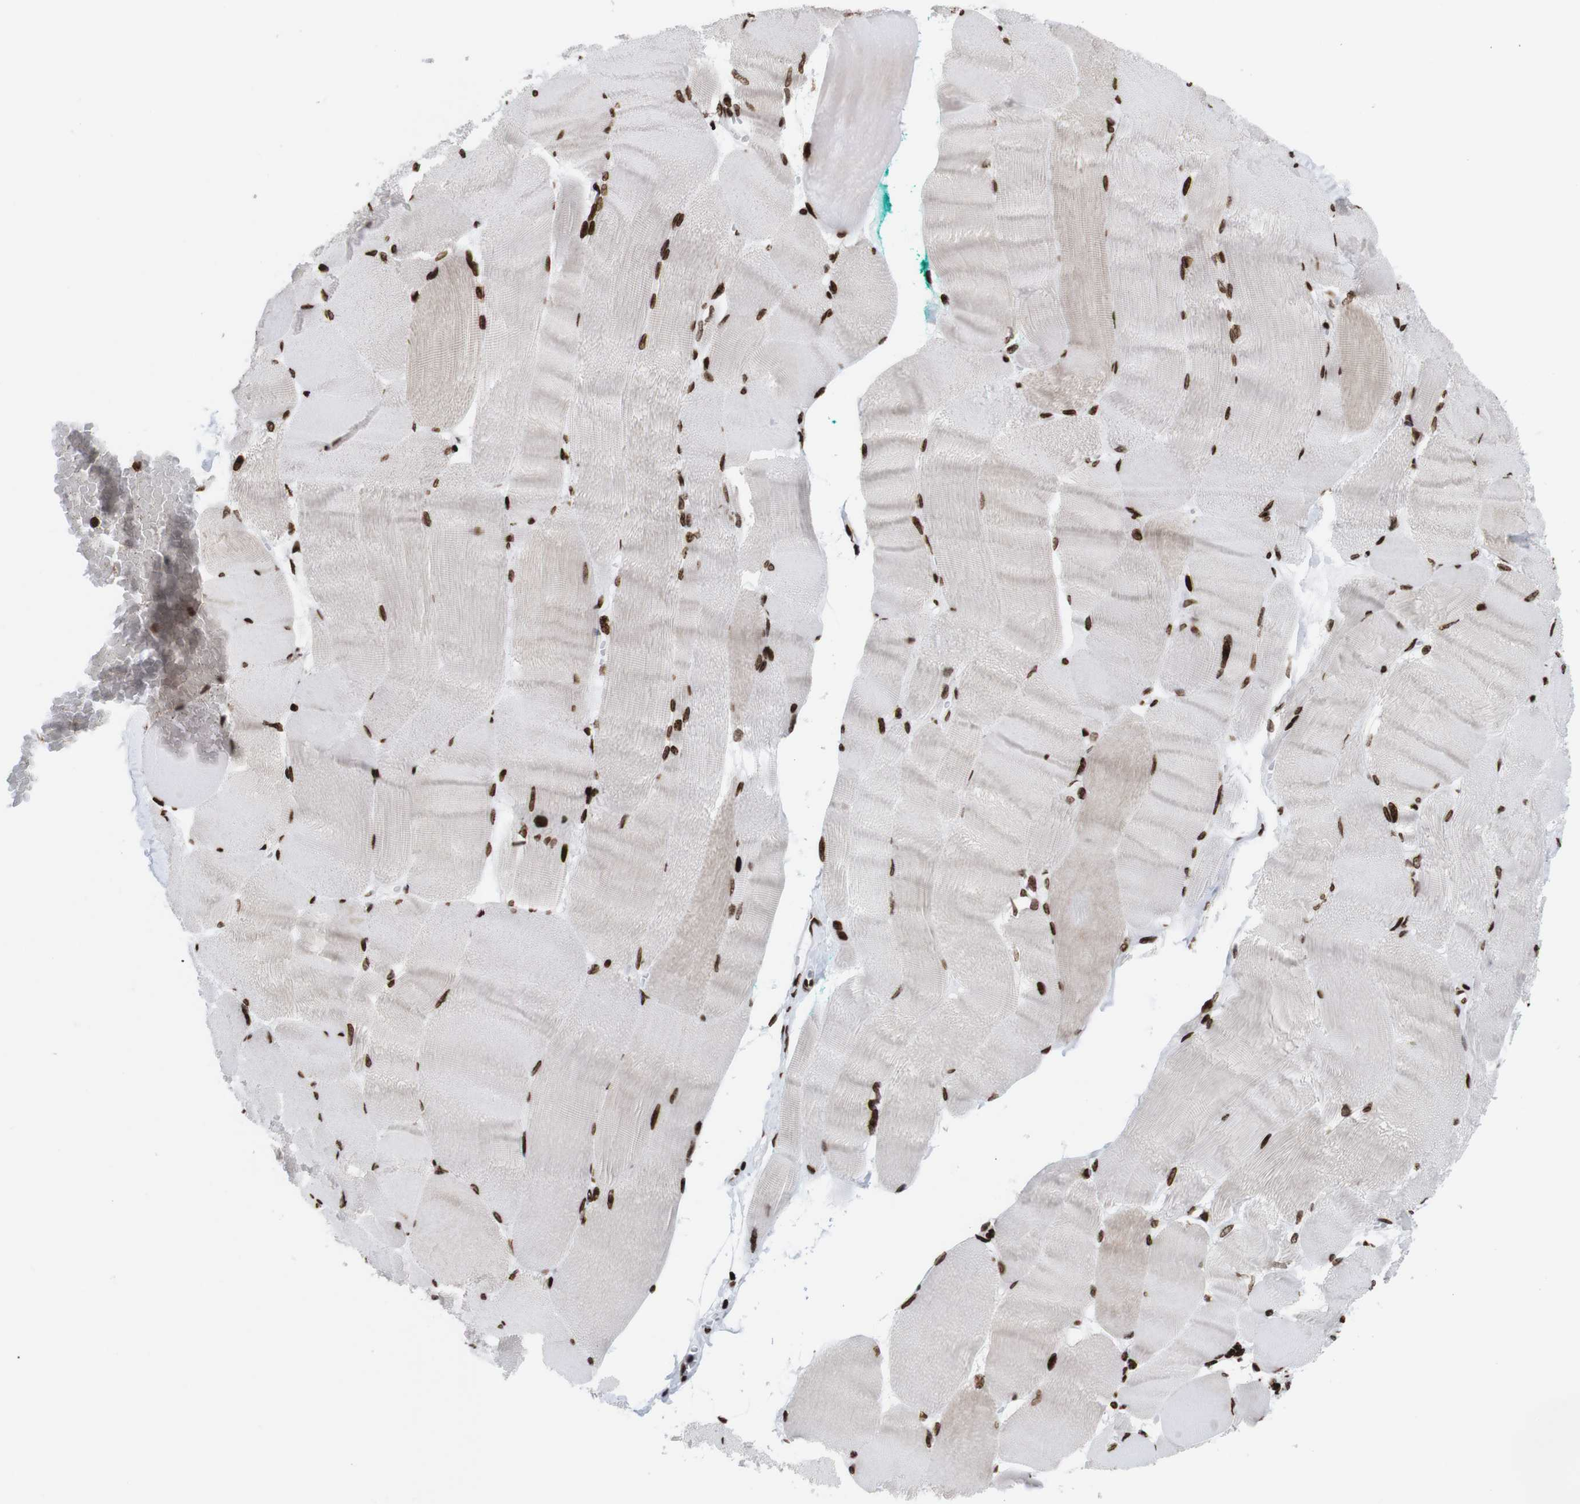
{"staining": {"intensity": "strong", "quantity": ">75%", "location": "nuclear"}, "tissue": "skeletal muscle", "cell_type": "Myocytes", "image_type": "normal", "snomed": [{"axis": "morphology", "description": "Normal tissue, NOS"}, {"axis": "morphology", "description": "Squamous cell carcinoma, NOS"}, {"axis": "topography", "description": "Skeletal muscle"}], "caption": "High-magnification brightfield microscopy of normal skeletal muscle stained with DAB (brown) and counterstained with hematoxylin (blue). myocytes exhibit strong nuclear expression is appreciated in approximately>75% of cells. (DAB IHC with brightfield microscopy, high magnification).", "gene": "H1", "patient": {"sex": "male", "age": 51}}